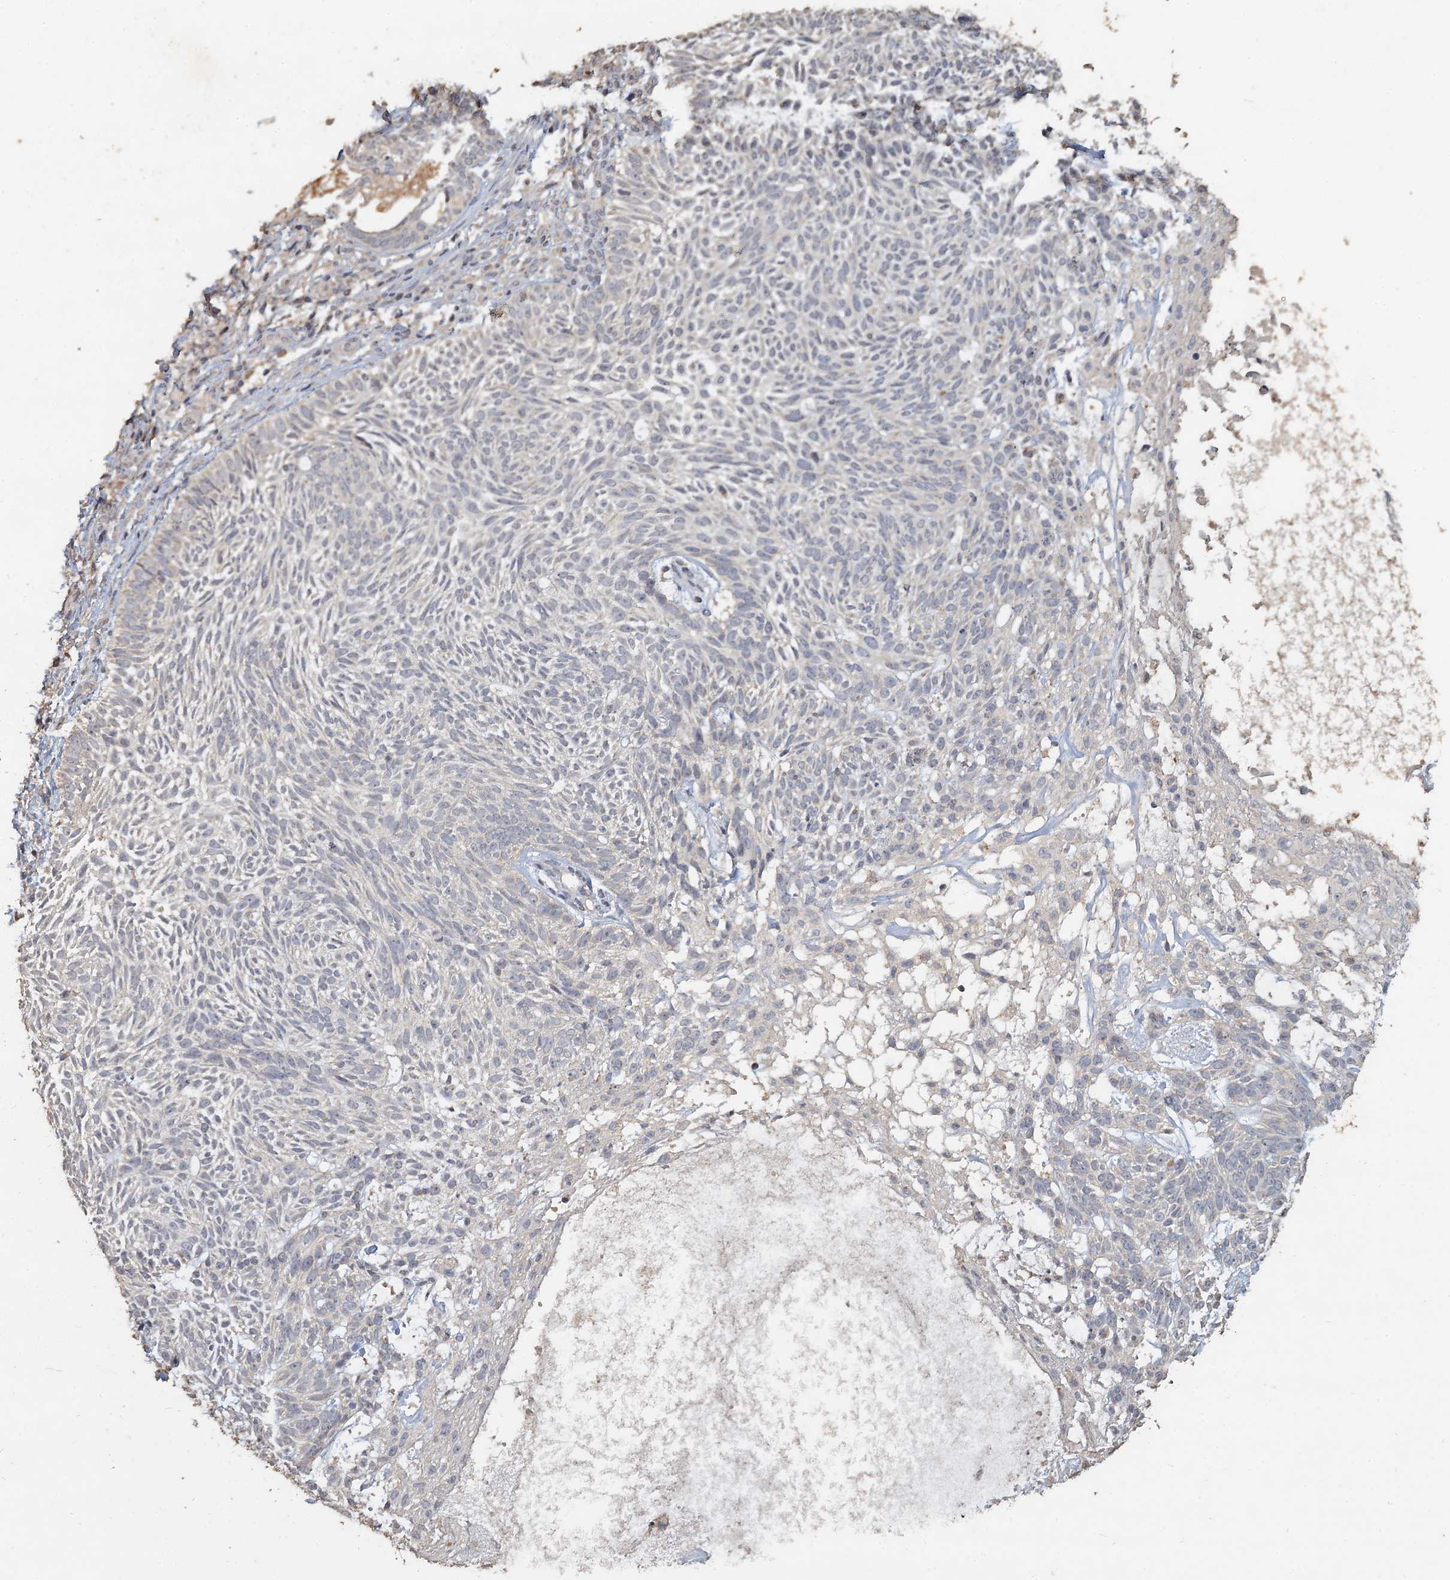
{"staining": {"intensity": "negative", "quantity": "none", "location": "none"}, "tissue": "skin cancer", "cell_type": "Tumor cells", "image_type": "cancer", "snomed": [{"axis": "morphology", "description": "Basal cell carcinoma"}, {"axis": "topography", "description": "Skin"}], "caption": "Immunohistochemistry (IHC) of basal cell carcinoma (skin) shows no staining in tumor cells.", "gene": "CCDC61", "patient": {"sex": "male", "age": 75}}